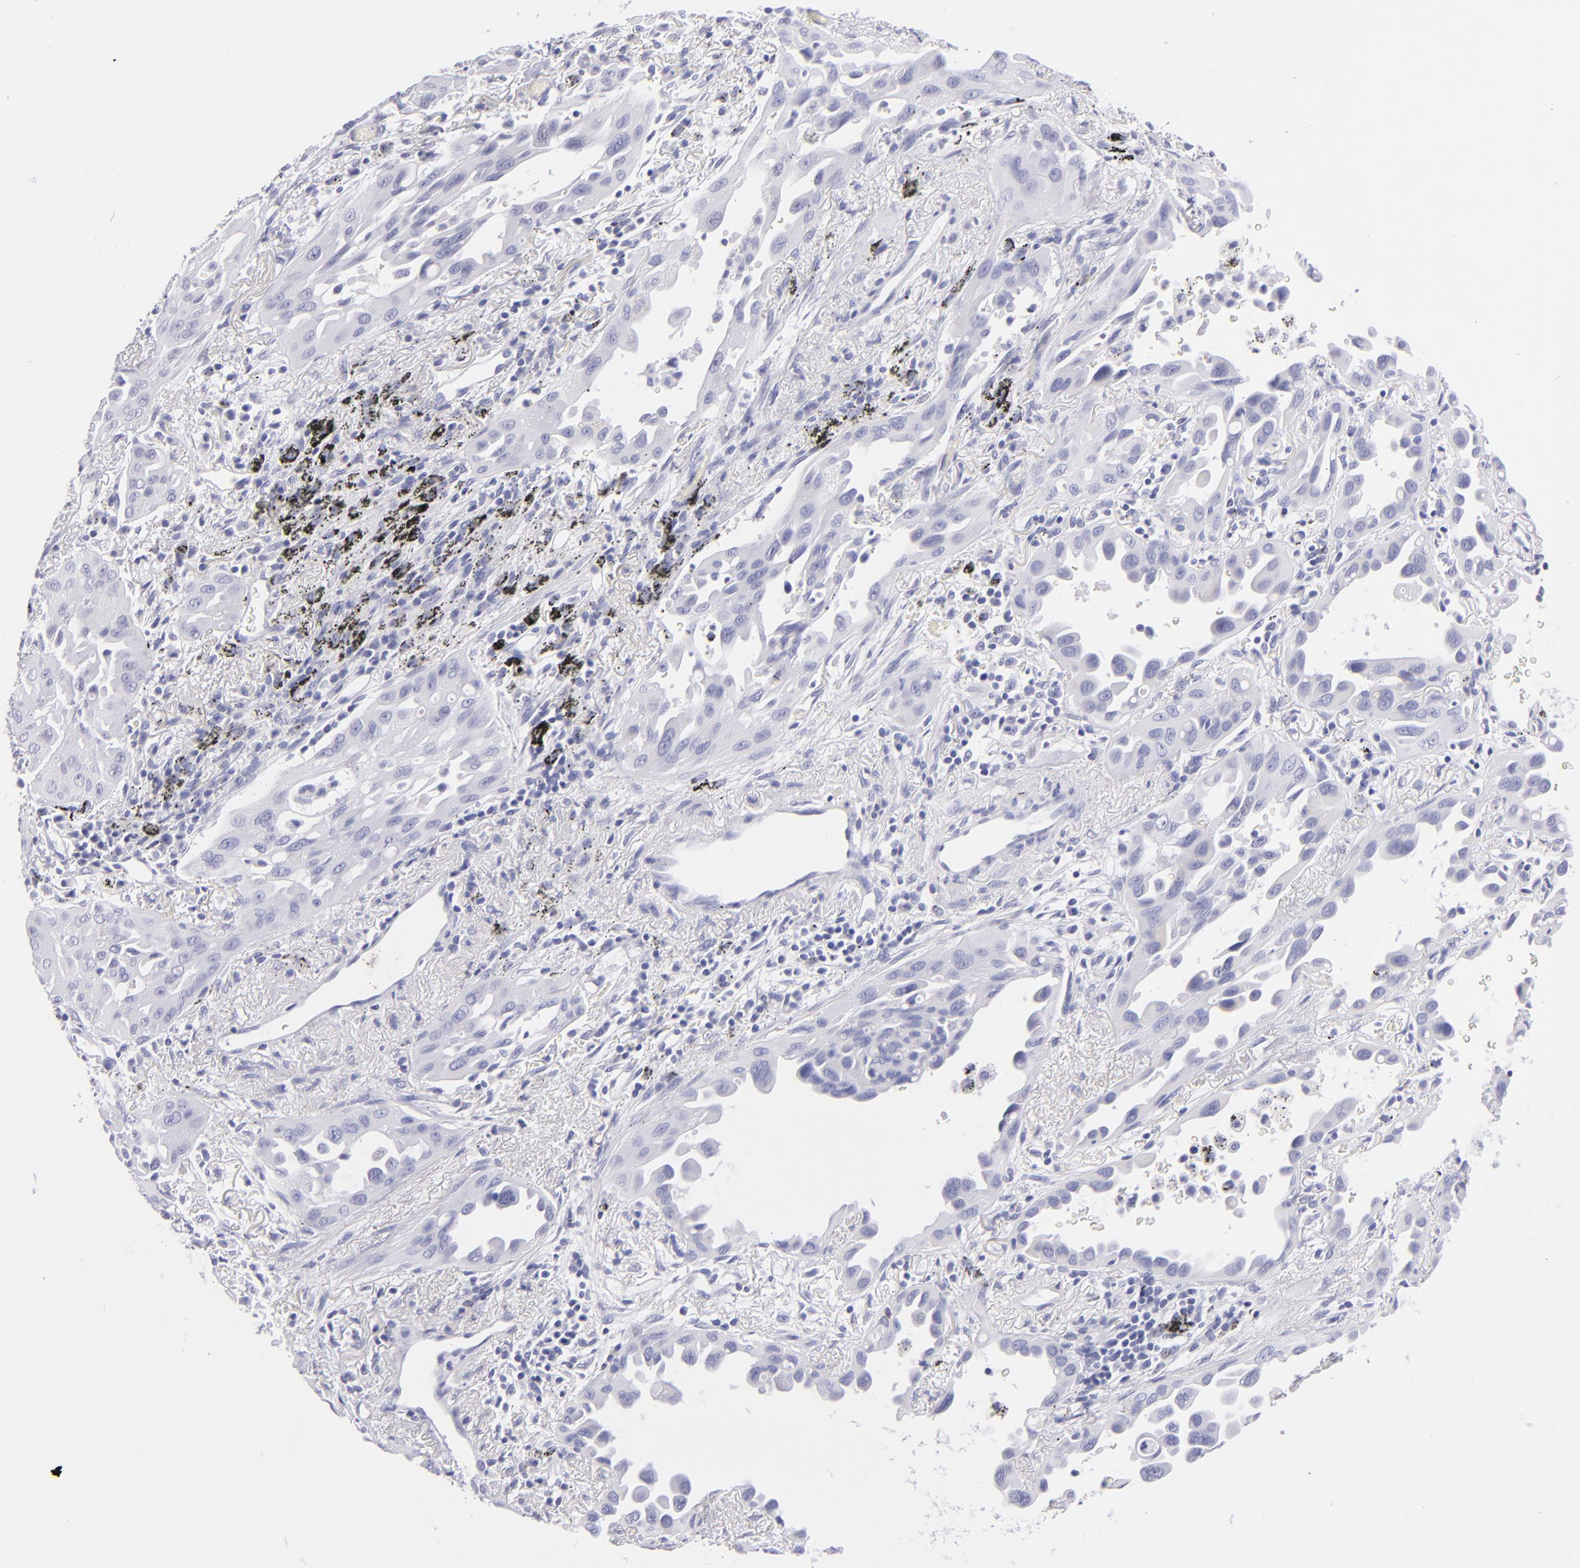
{"staining": {"intensity": "negative", "quantity": "none", "location": "none"}, "tissue": "lung cancer", "cell_type": "Tumor cells", "image_type": "cancer", "snomed": [{"axis": "morphology", "description": "Adenocarcinoma, NOS"}, {"axis": "topography", "description": "Lung"}], "caption": "Immunohistochemistry photomicrograph of human adenocarcinoma (lung) stained for a protein (brown), which demonstrates no expression in tumor cells.", "gene": "PRF1", "patient": {"sex": "male", "age": 68}}